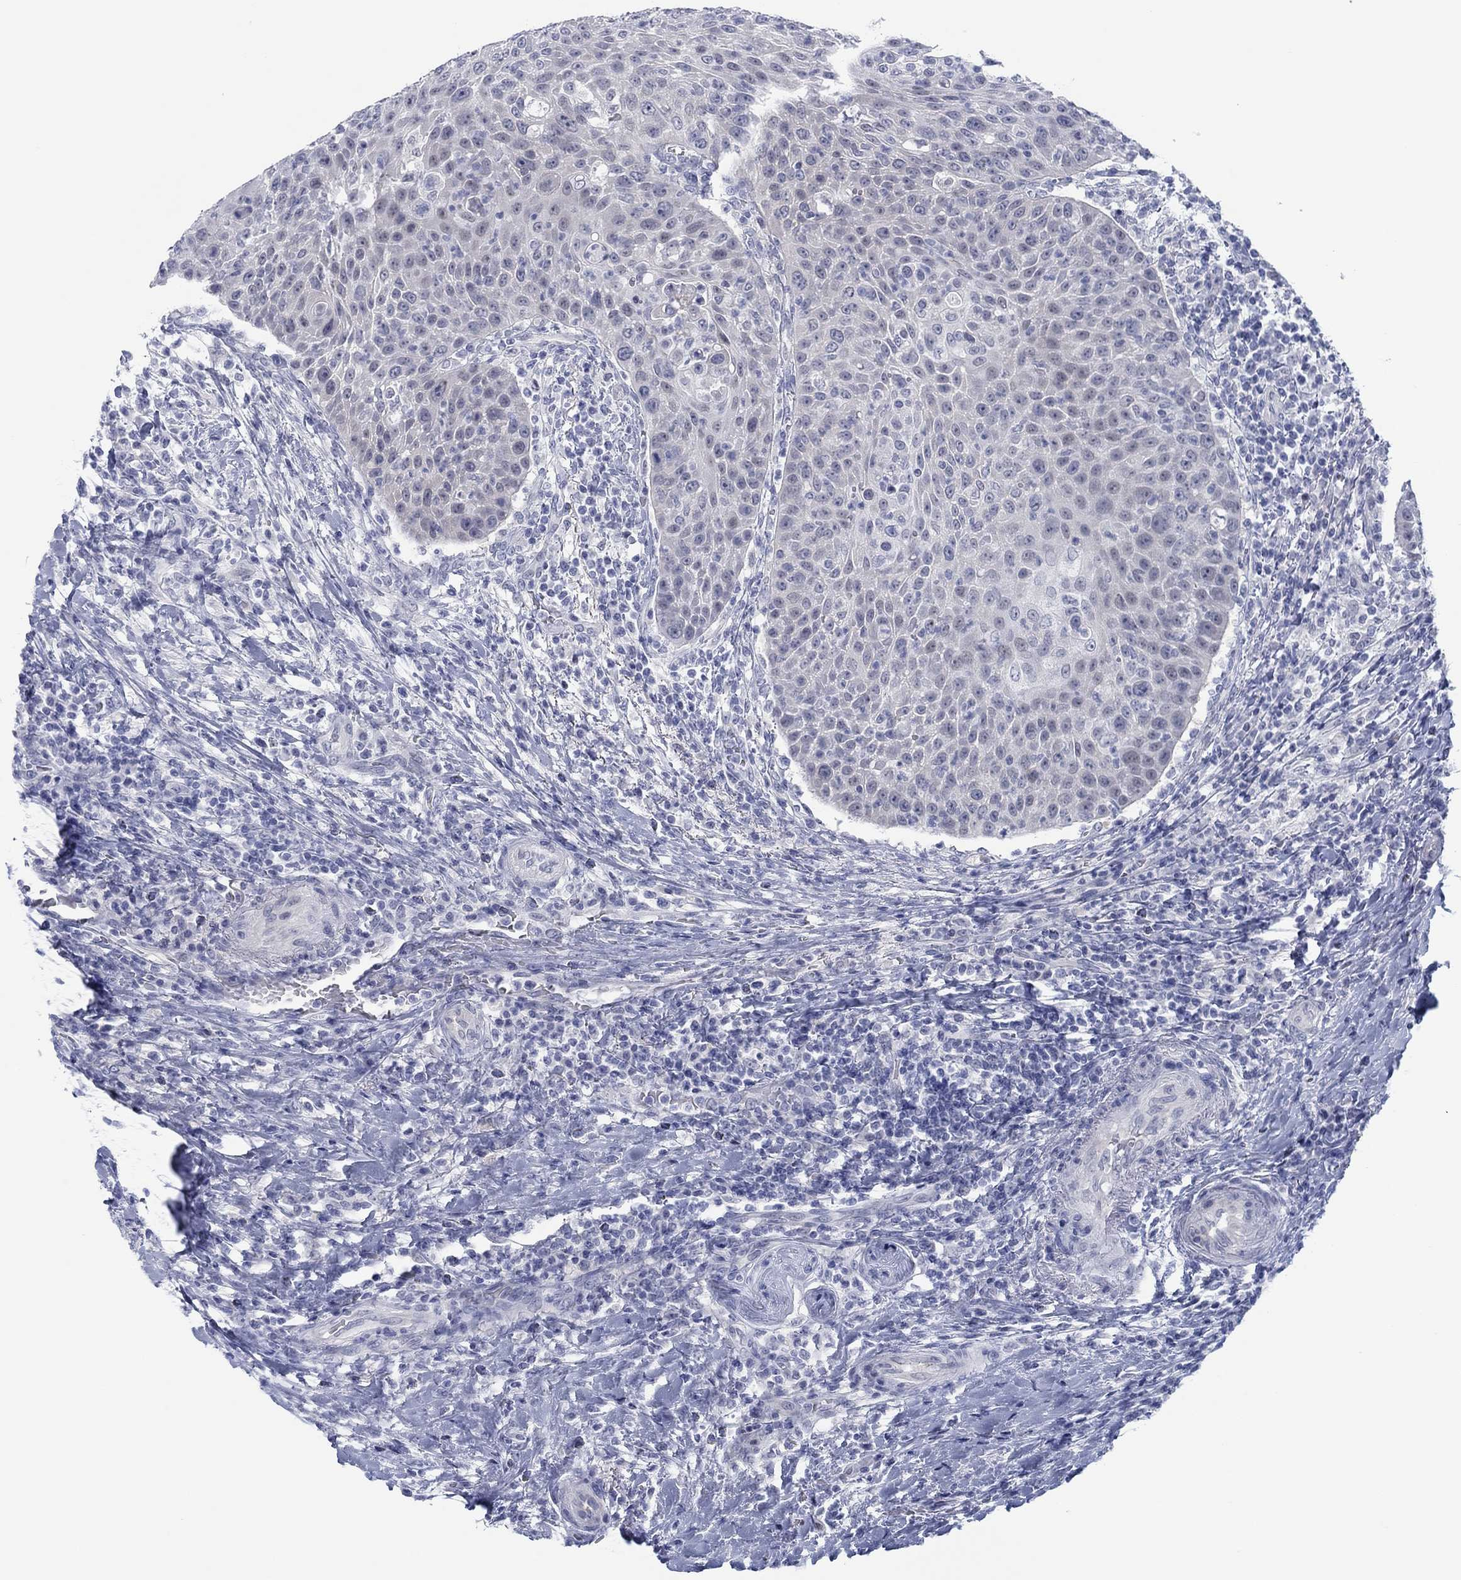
{"staining": {"intensity": "negative", "quantity": "none", "location": "none"}, "tissue": "head and neck cancer", "cell_type": "Tumor cells", "image_type": "cancer", "snomed": [{"axis": "morphology", "description": "Squamous cell carcinoma, NOS"}, {"axis": "topography", "description": "Head-Neck"}], "caption": "Tumor cells are negative for protein expression in human head and neck cancer (squamous cell carcinoma).", "gene": "DNAL1", "patient": {"sex": "male", "age": 69}}